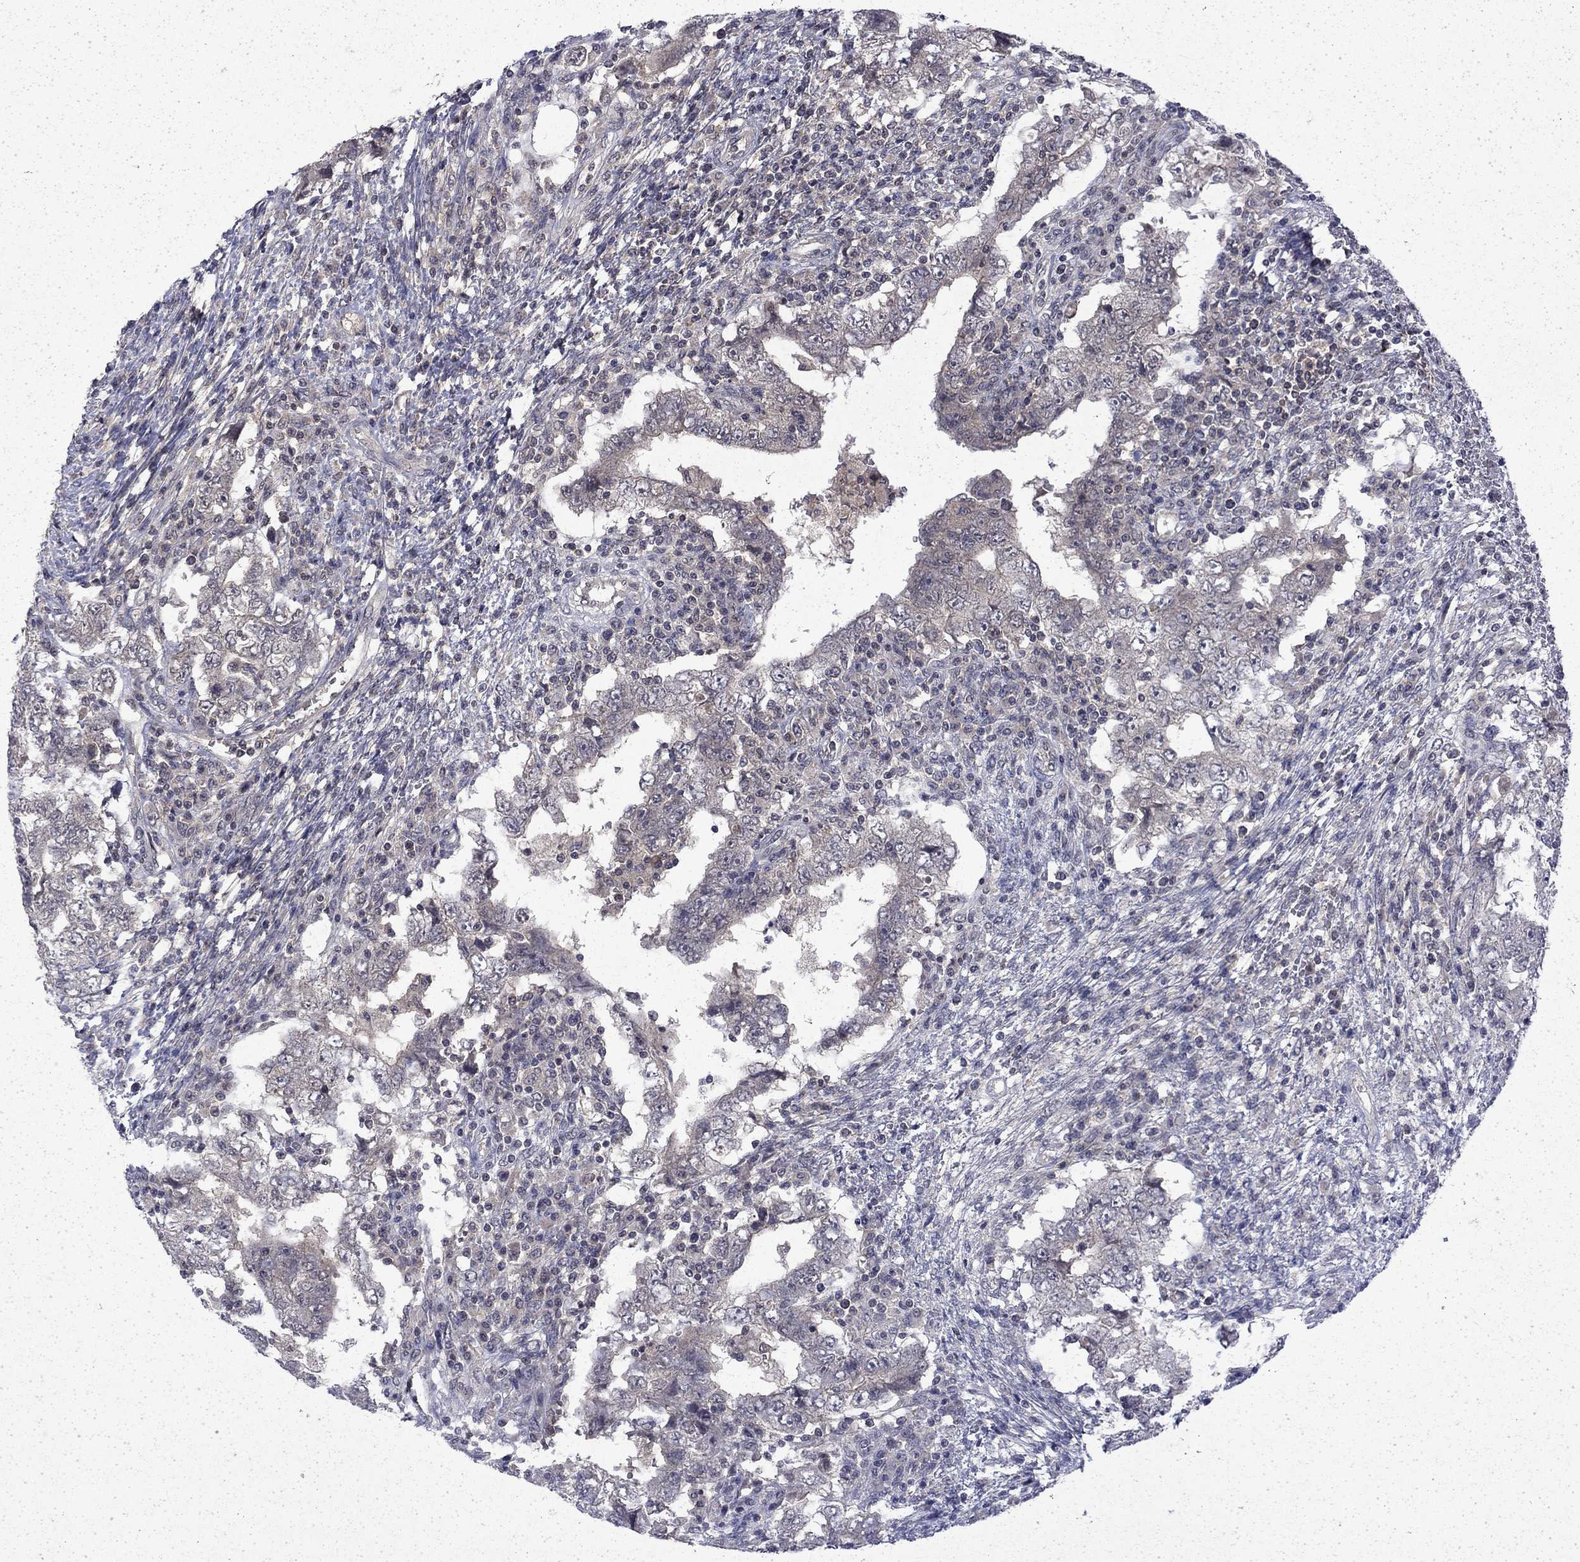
{"staining": {"intensity": "negative", "quantity": "none", "location": "none"}, "tissue": "testis cancer", "cell_type": "Tumor cells", "image_type": "cancer", "snomed": [{"axis": "morphology", "description": "Carcinoma, Embryonal, NOS"}, {"axis": "topography", "description": "Testis"}], "caption": "Tumor cells show no significant expression in testis cancer. (DAB (3,3'-diaminobenzidine) IHC visualized using brightfield microscopy, high magnification).", "gene": "CHAT", "patient": {"sex": "male", "age": 26}}